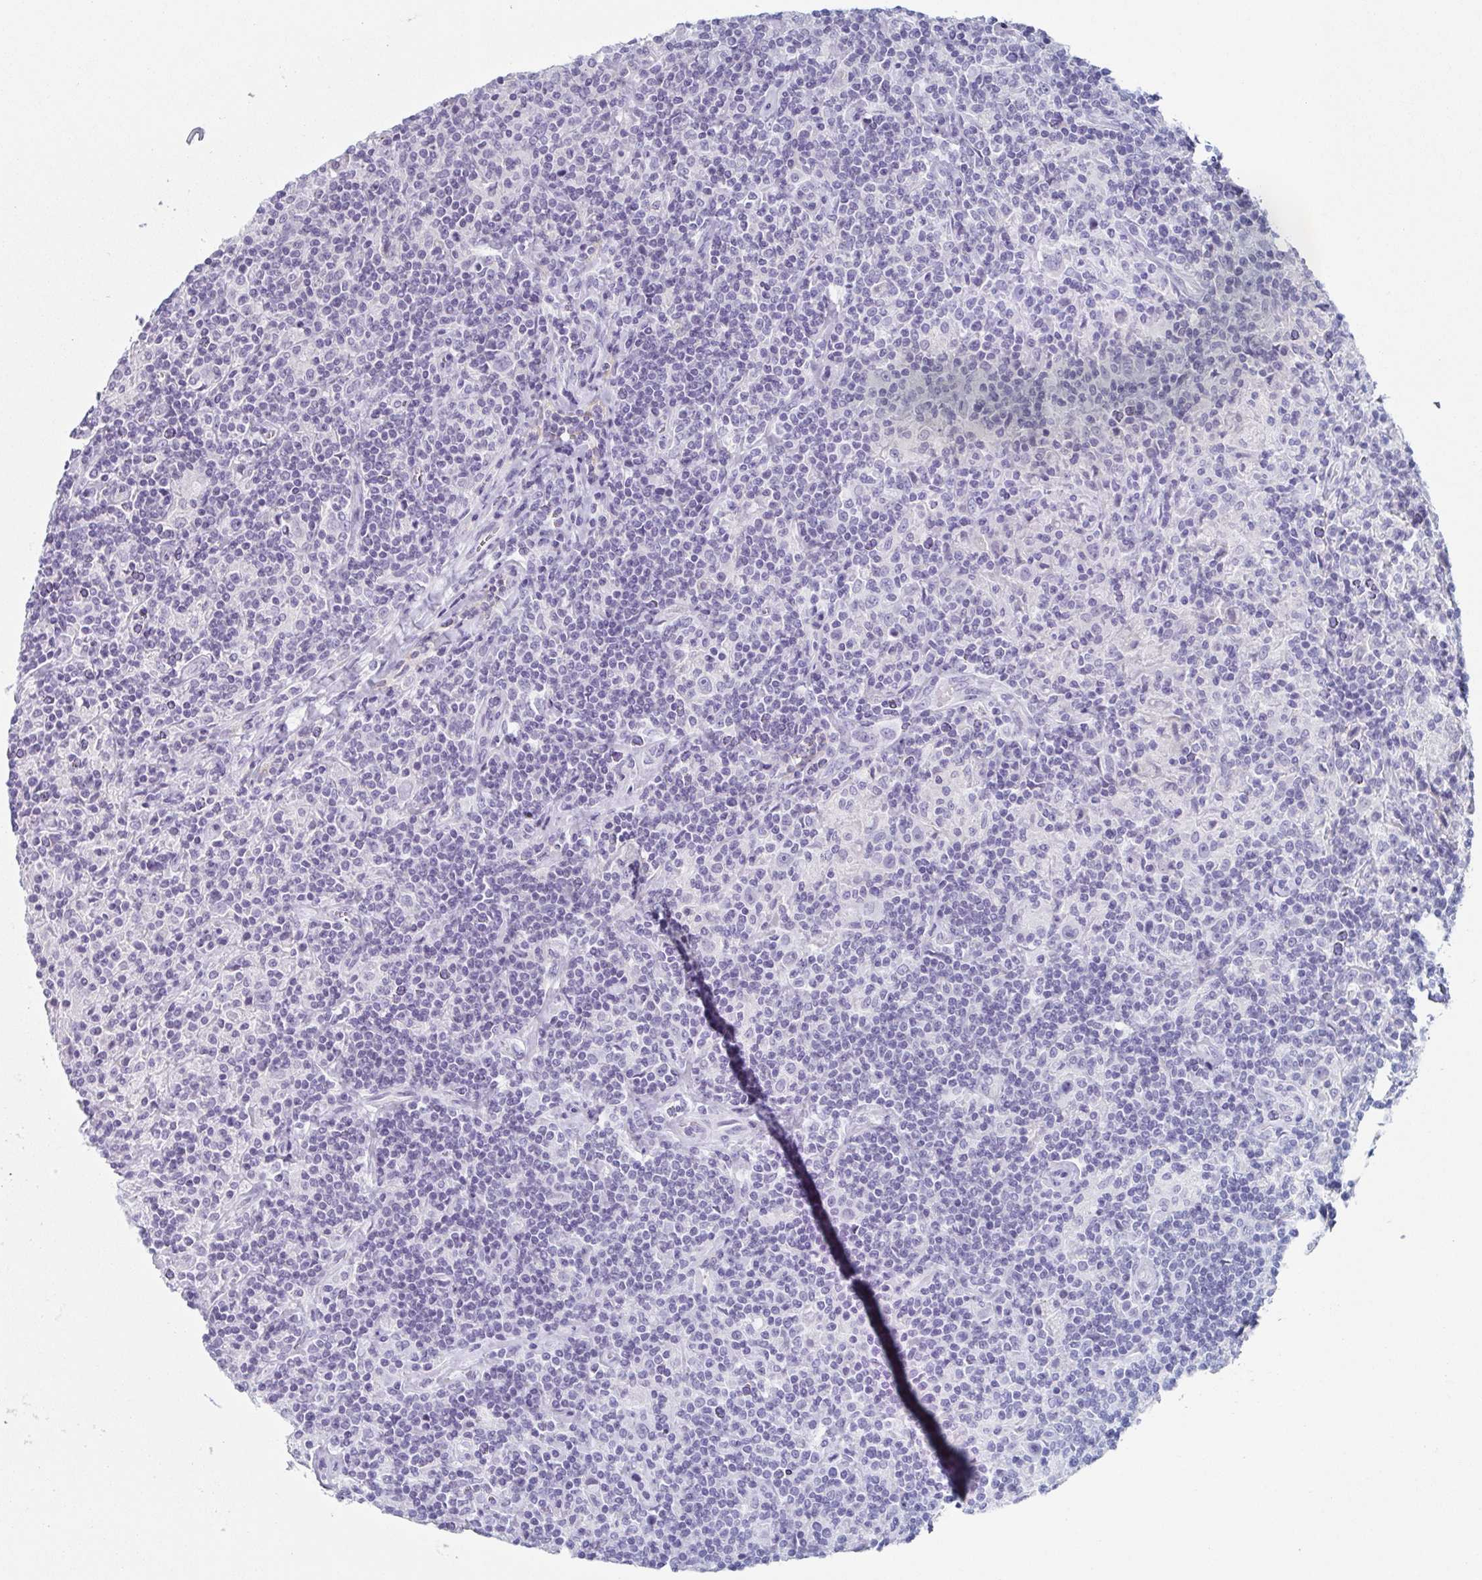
{"staining": {"intensity": "negative", "quantity": "none", "location": "none"}, "tissue": "lymphoma", "cell_type": "Tumor cells", "image_type": "cancer", "snomed": [{"axis": "morphology", "description": "Hodgkin's disease, NOS"}, {"axis": "topography", "description": "Lymph node"}], "caption": "IHC photomicrograph of human Hodgkin's disease stained for a protein (brown), which reveals no expression in tumor cells. (DAB (3,3'-diaminobenzidine) immunohistochemistry visualized using brightfield microscopy, high magnification).", "gene": "LYRM2", "patient": {"sex": "male", "age": 70}}